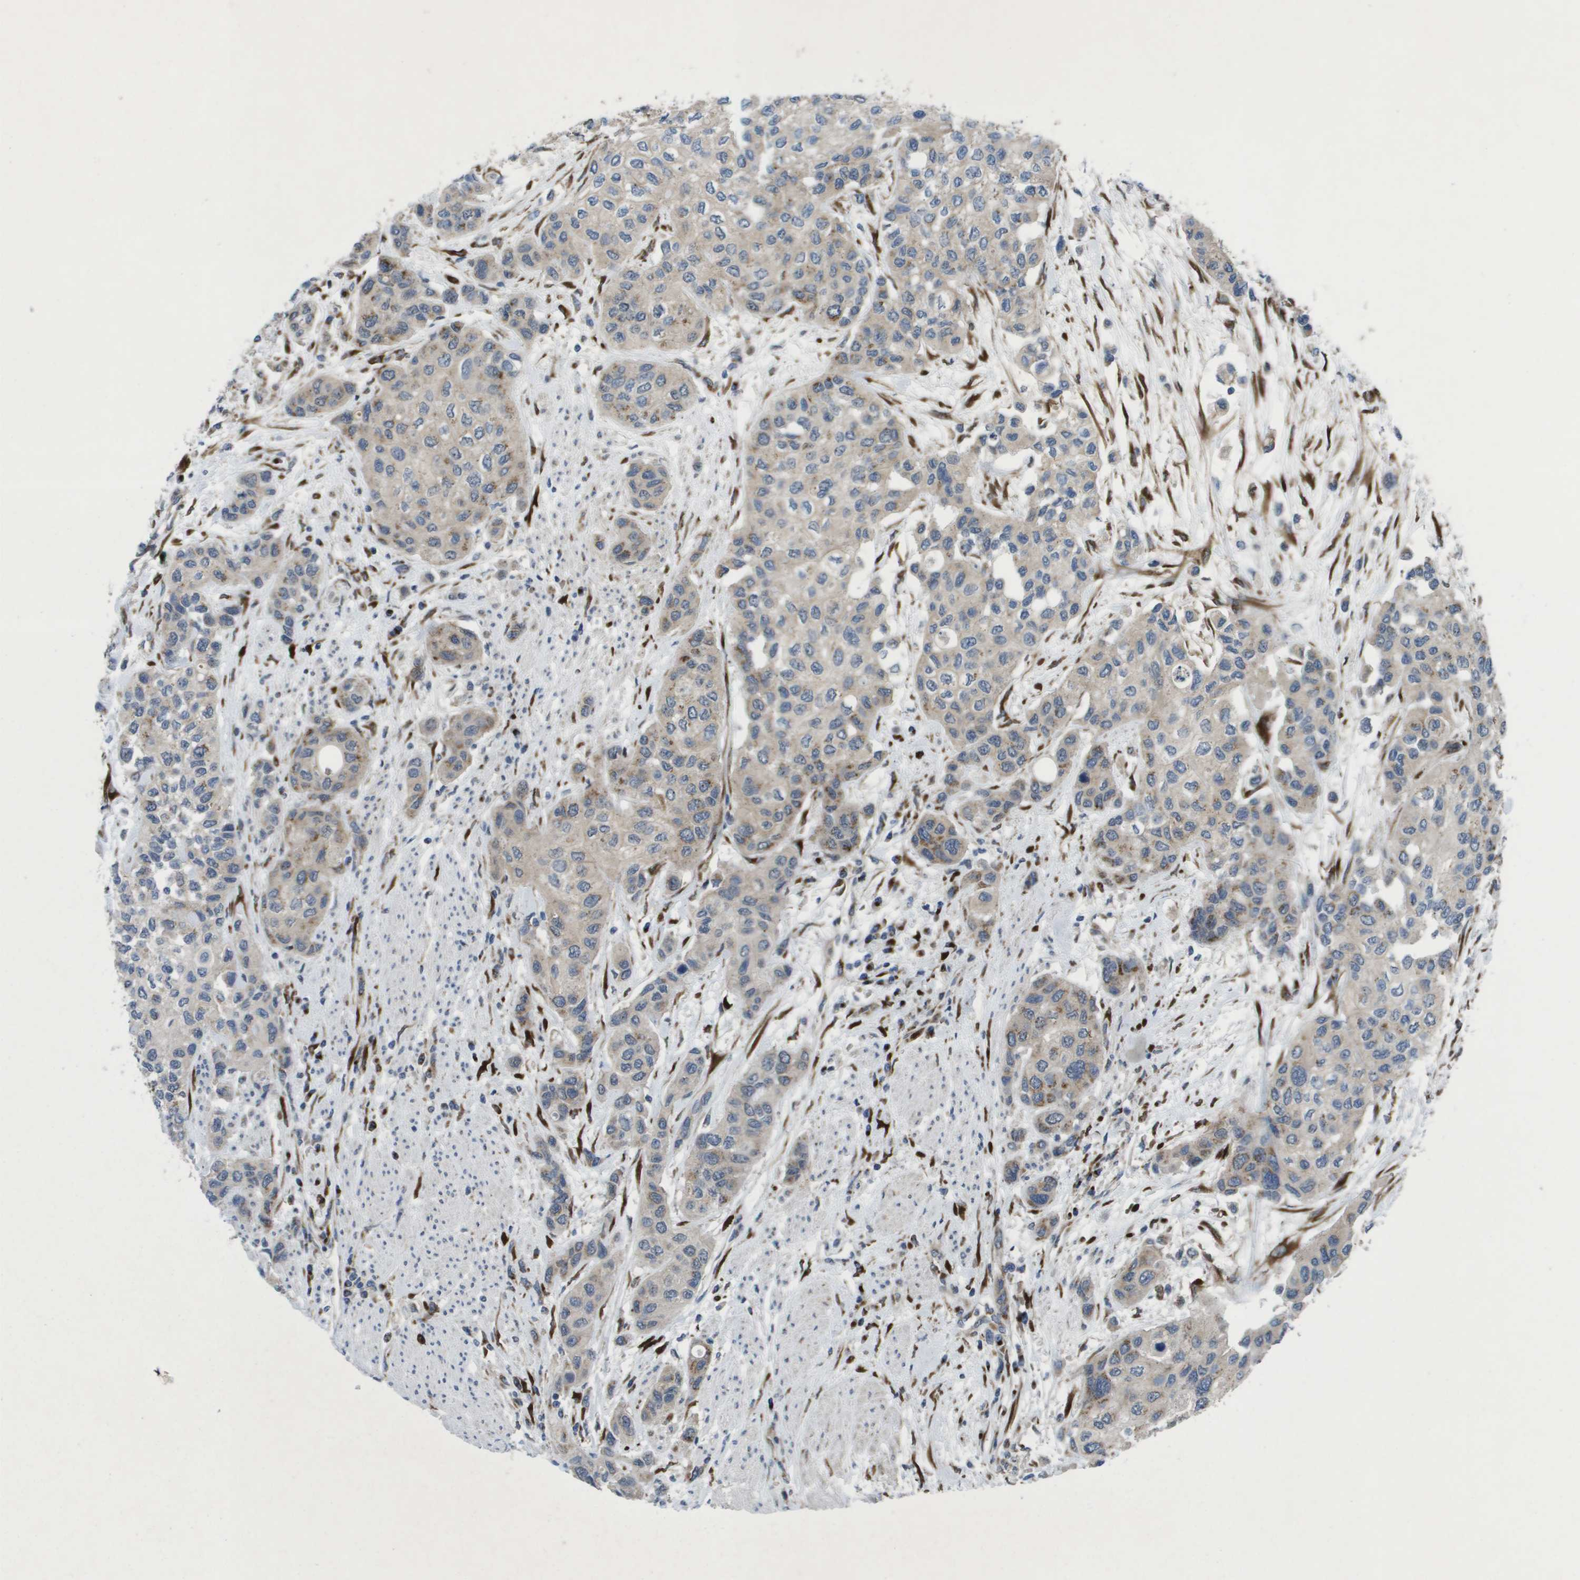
{"staining": {"intensity": "moderate", "quantity": "<25%", "location": "cytoplasmic/membranous"}, "tissue": "urothelial cancer", "cell_type": "Tumor cells", "image_type": "cancer", "snomed": [{"axis": "morphology", "description": "Urothelial carcinoma, High grade"}, {"axis": "topography", "description": "Urinary bladder"}], "caption": "A brown stain highlights moderate cytoplasmic/membranous positivity of a protein in human urothelial carcinoma (high-grade) tumor cells. The staining is performed using DAB brown chromogen to label protein expression. The nuclei are counter-stained blue using hematoxylin.", "gene": "QSOX2", "patient": {"sex": "female", "age": 56}}